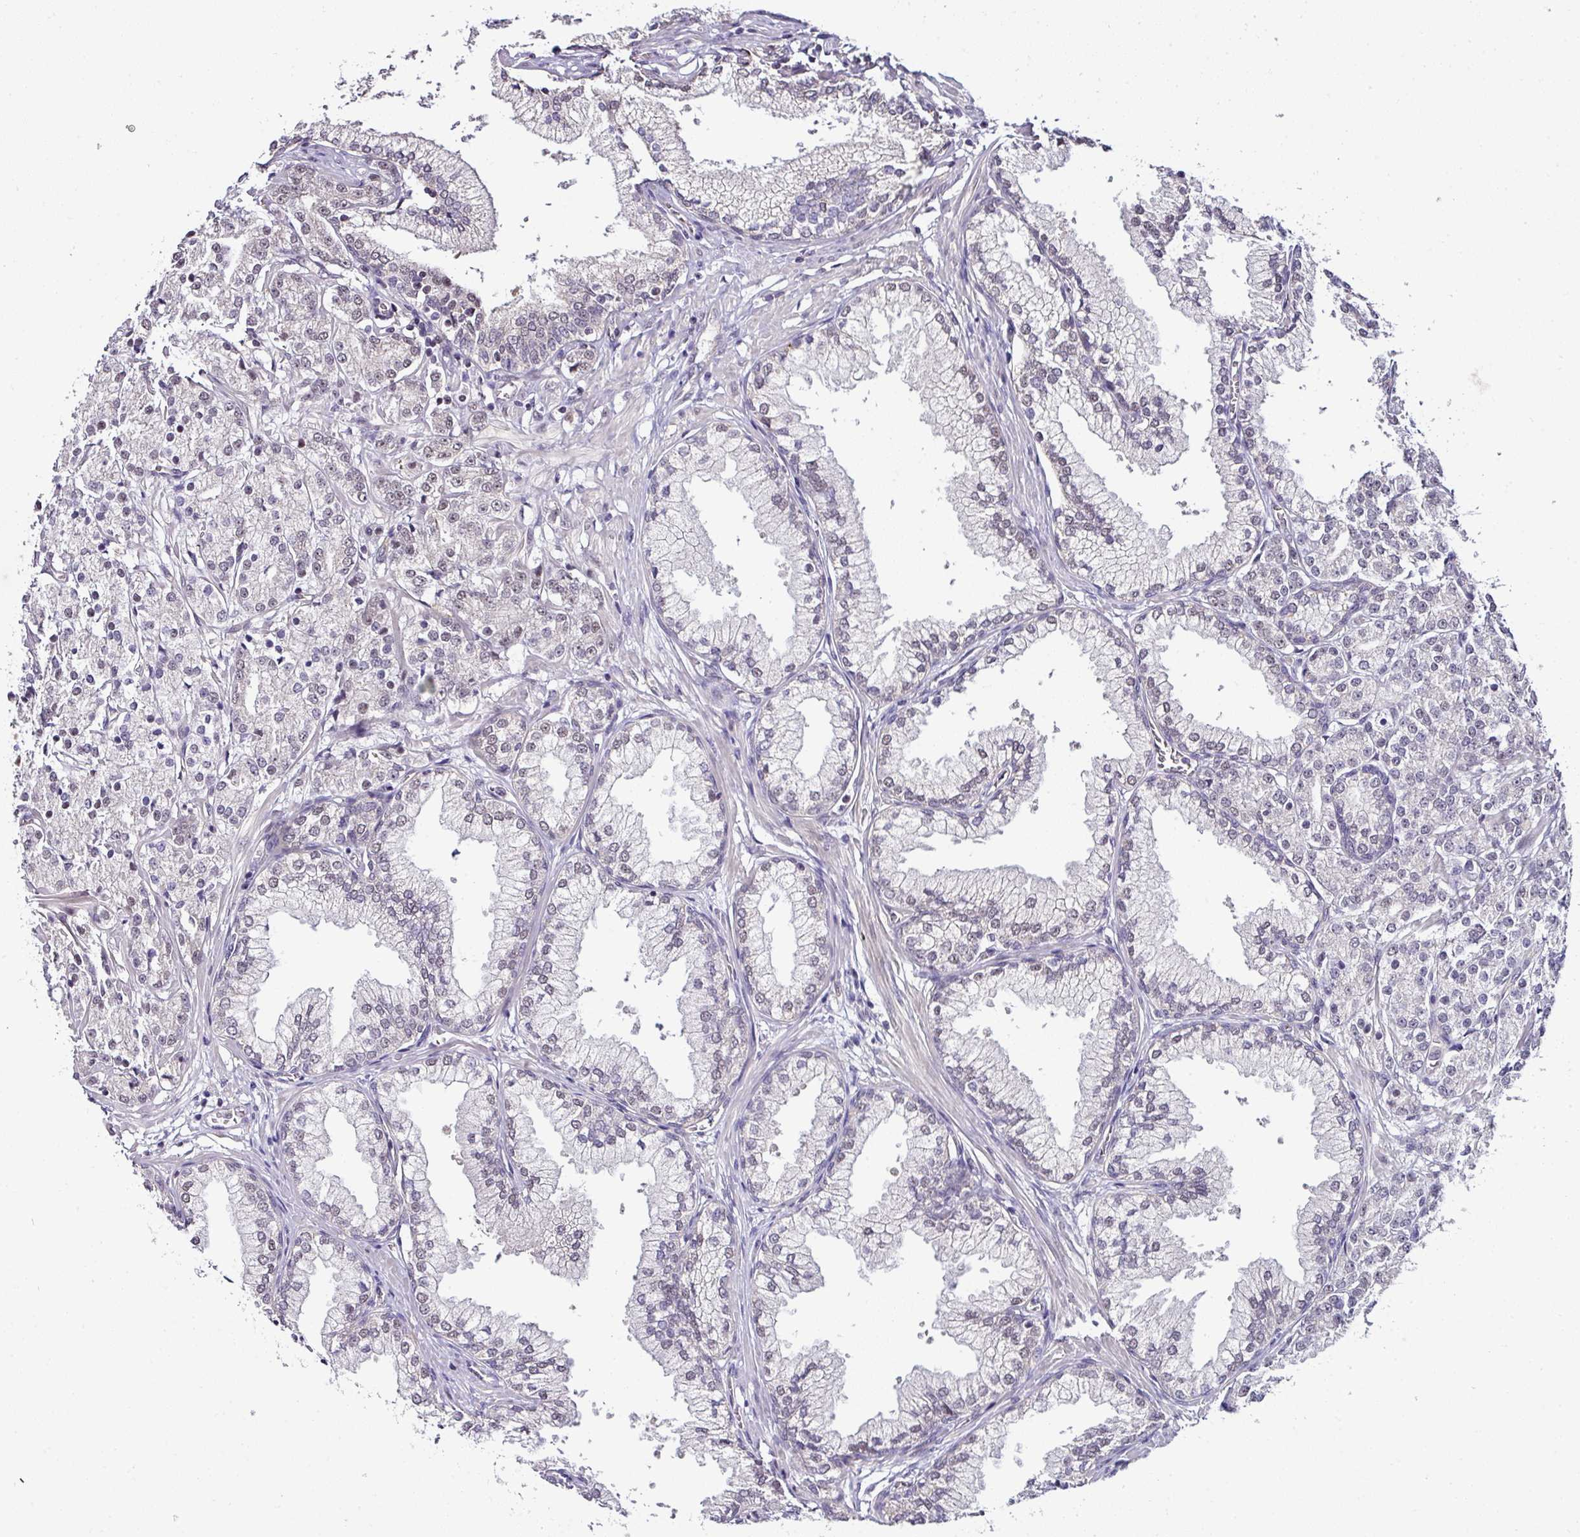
{"staining": {"intensity": "weak", "quantity": "<25%", "location": "nuclear"}, "tissue": "prostate cancer", "cell_type": "Tumor cells", "image_type": "cancer", "snomed": [{"axis": "morphology", "description": "Adenocarcinoma, High grade"}, {"axis": "topography", "description": "Prostate"}], "caption": "Protein analysis of prostate adenocarcinoma (high-grade) exhibits no significant expression in tumor cells.", "gene": "NAPSA", "patient": {"sex": "male", "age": 69}}